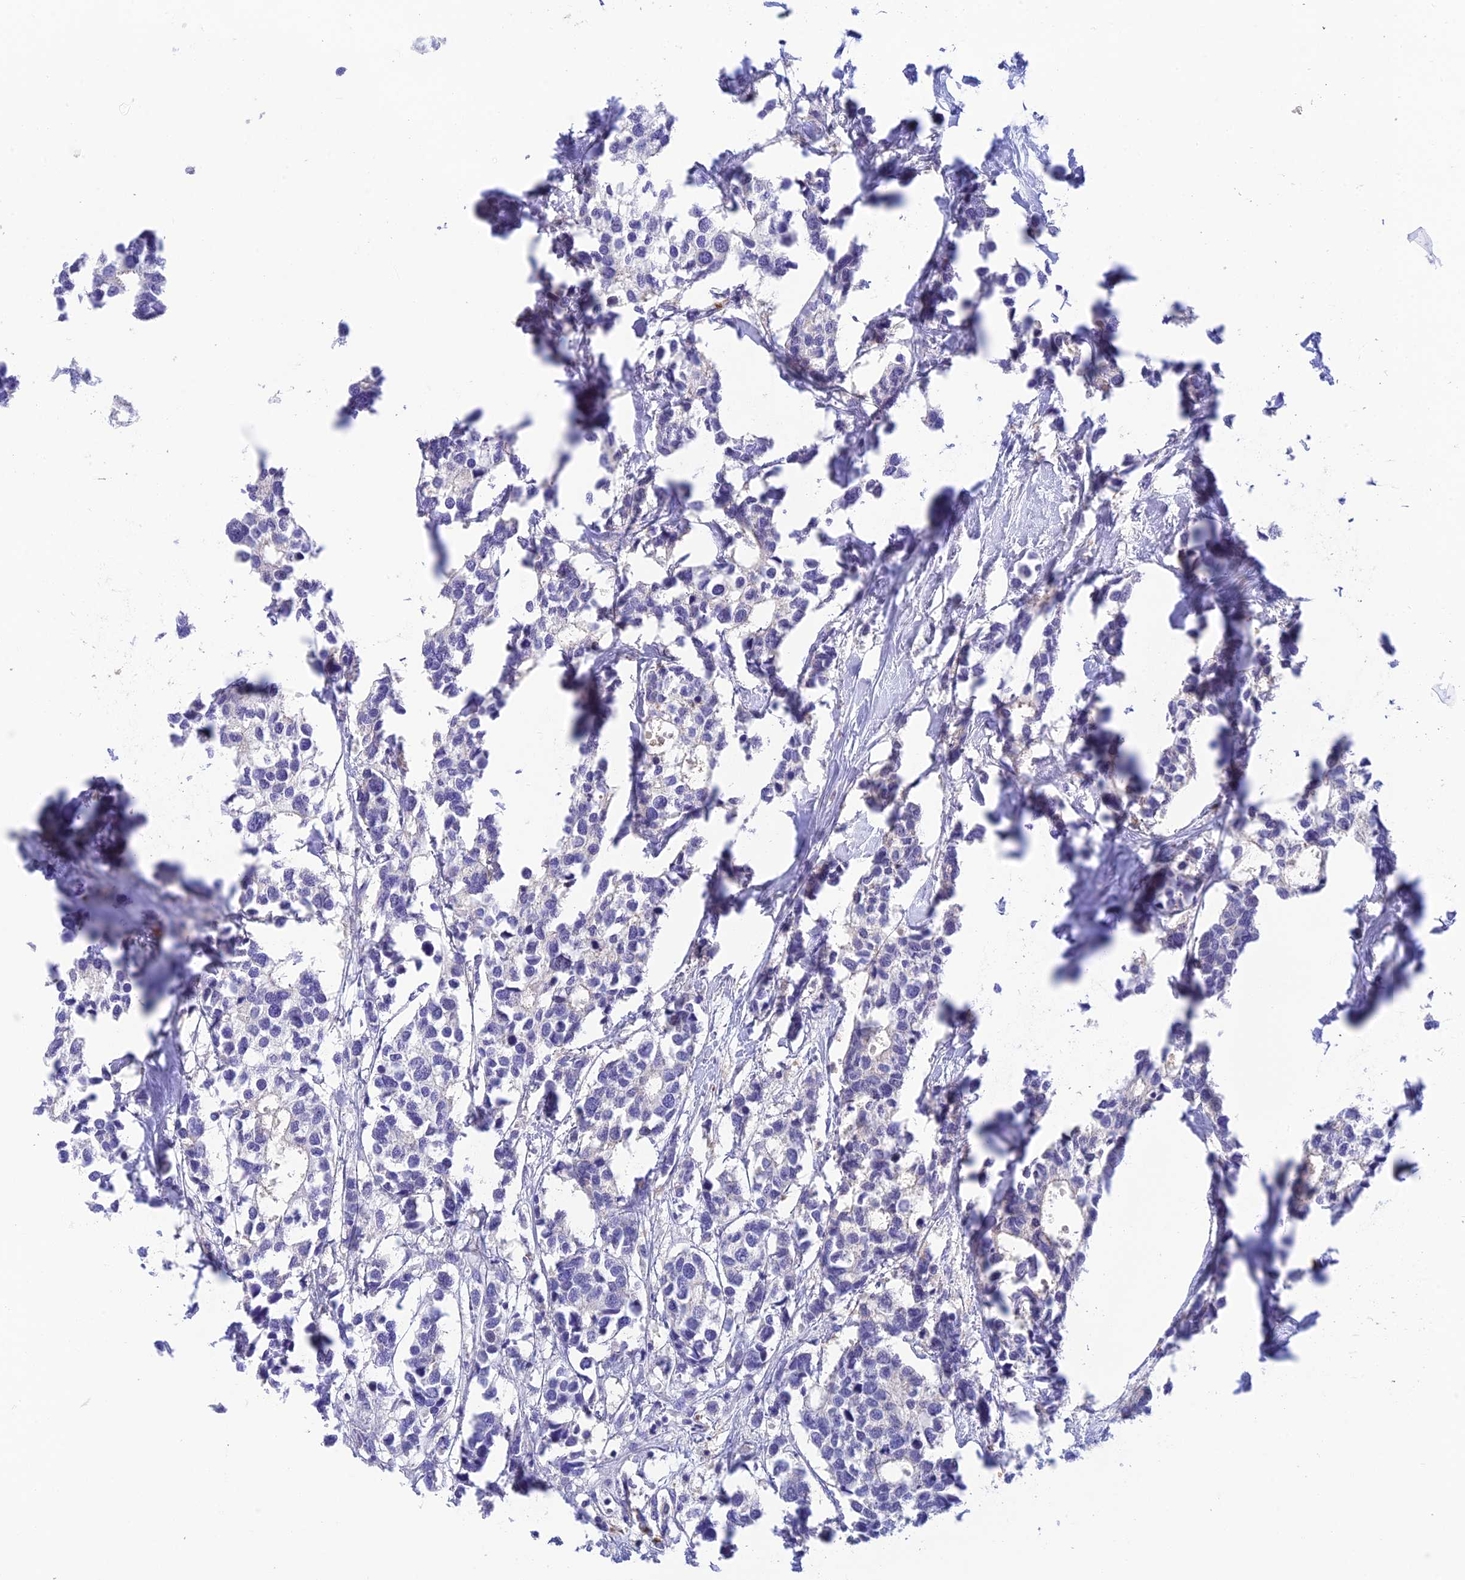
{"staining": {"intensity": "negative", "quantity": "none", "location": "none"}, "tissue": "breast cancer", "cell_type": "Tumor cells", "image_type": "cancer", "snomed": [{"axis": "morphology", "description": "Duct carcinoma"}, {"axis": "topography", "description": "Breast"}], "caption": "Immunohistochemistry (IHC) image of human infiltrating ductal carcinoma (breast) stained for a protein (brown), which displays no staining in tumor cells. (Brightfield microscopy of DAB immunohistochemistry (IHC) at high magnification).", "gene": "HDHD2", "patient": {"sex": "female", "age": 83}}